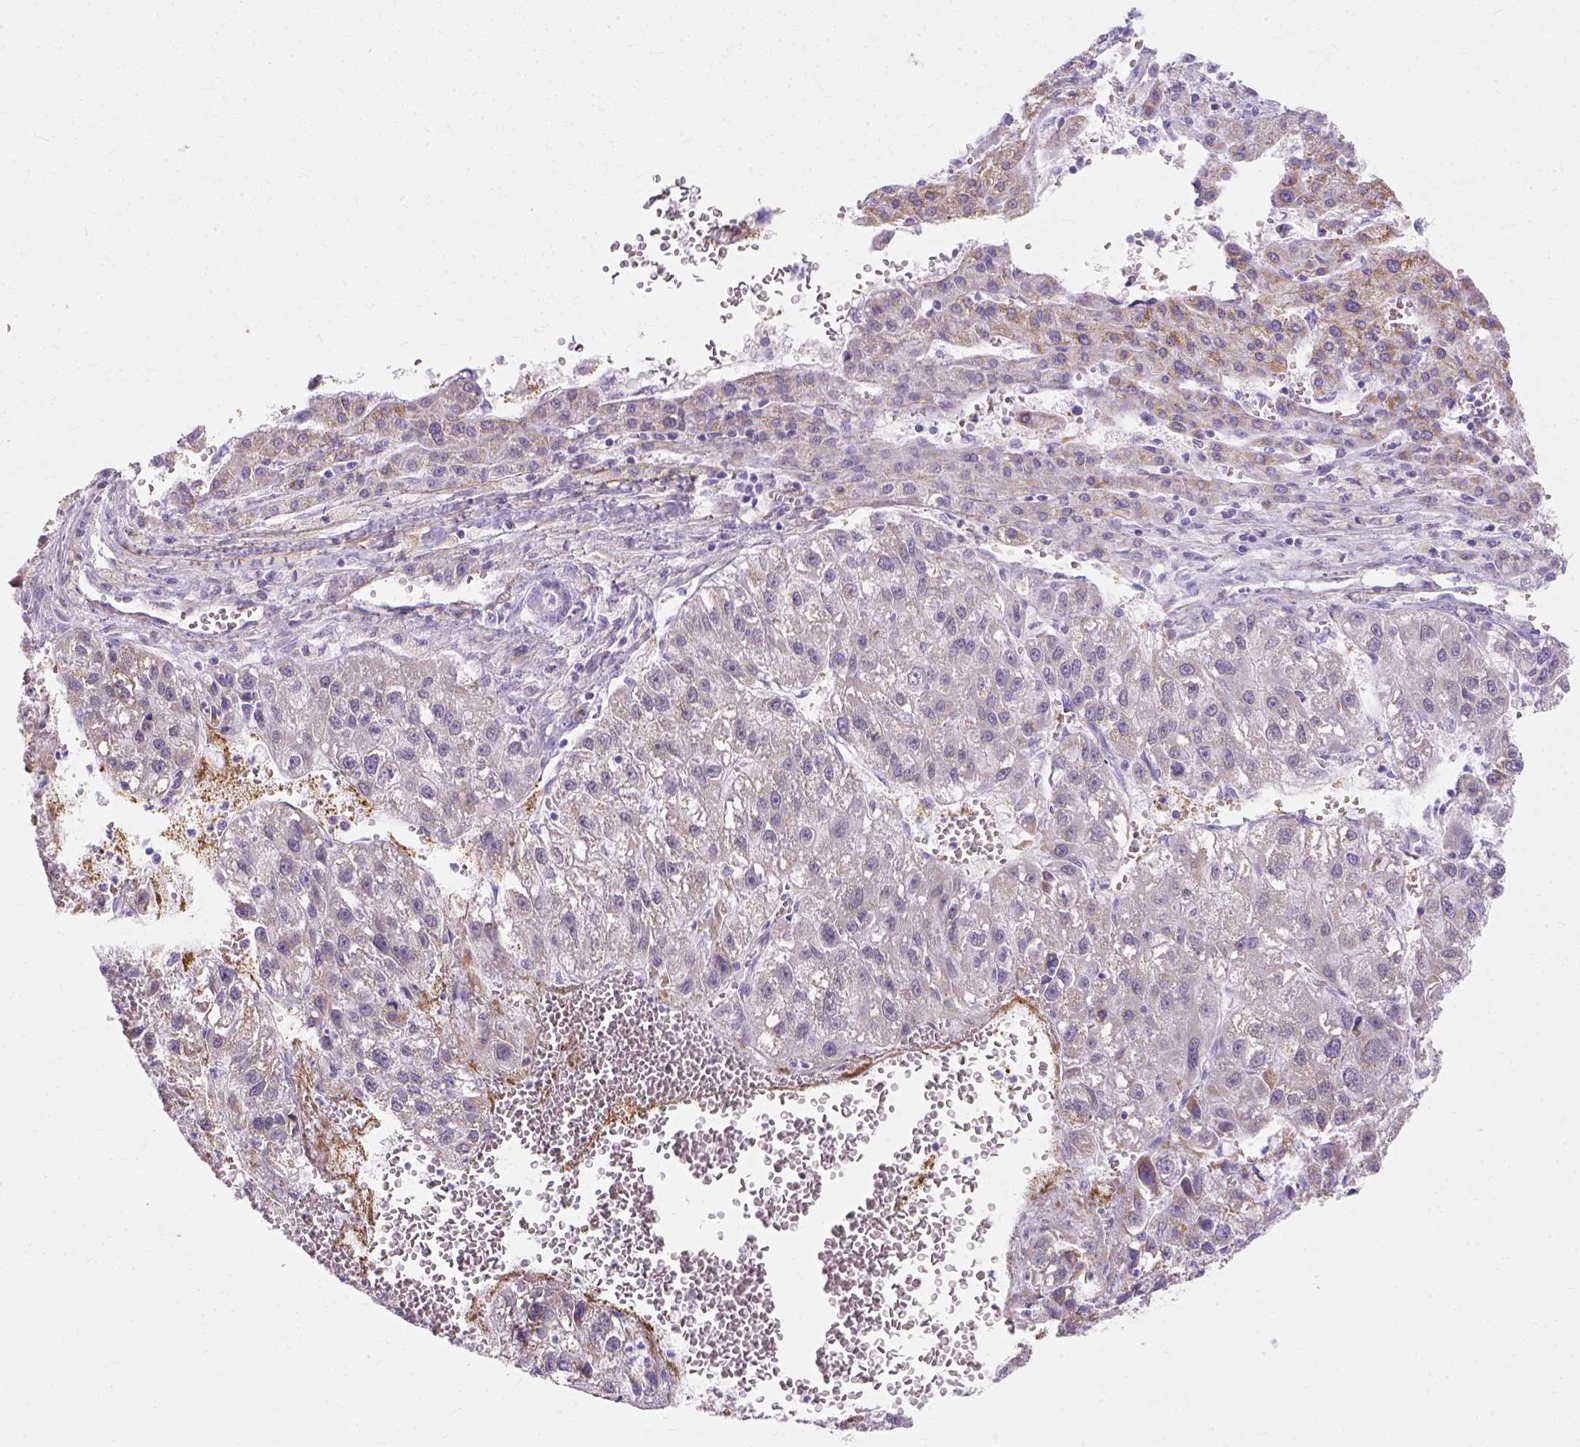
{"staining": {"intensity": "moderate", "quantity": "<25%", "location": "cytoplasmic/membranous"}, "tissue": "liver cancer", "cell_type": "Tumor cells", "image_type": "cancer", "snomed": [{"axis": "morphology", "description": "Carcinoma, Hepatocellular, NOS"}, {"axis": "topography", "description": "Liver"}], "caption": "Tumor cells reveal low levels of moderate cytoplasmic/membranous positivity in approximately <25% of cells in liver cancer (hepatocellular carcinoma).", "gene": "MYH15", "patient": {"sex": "female", "age": 70}}